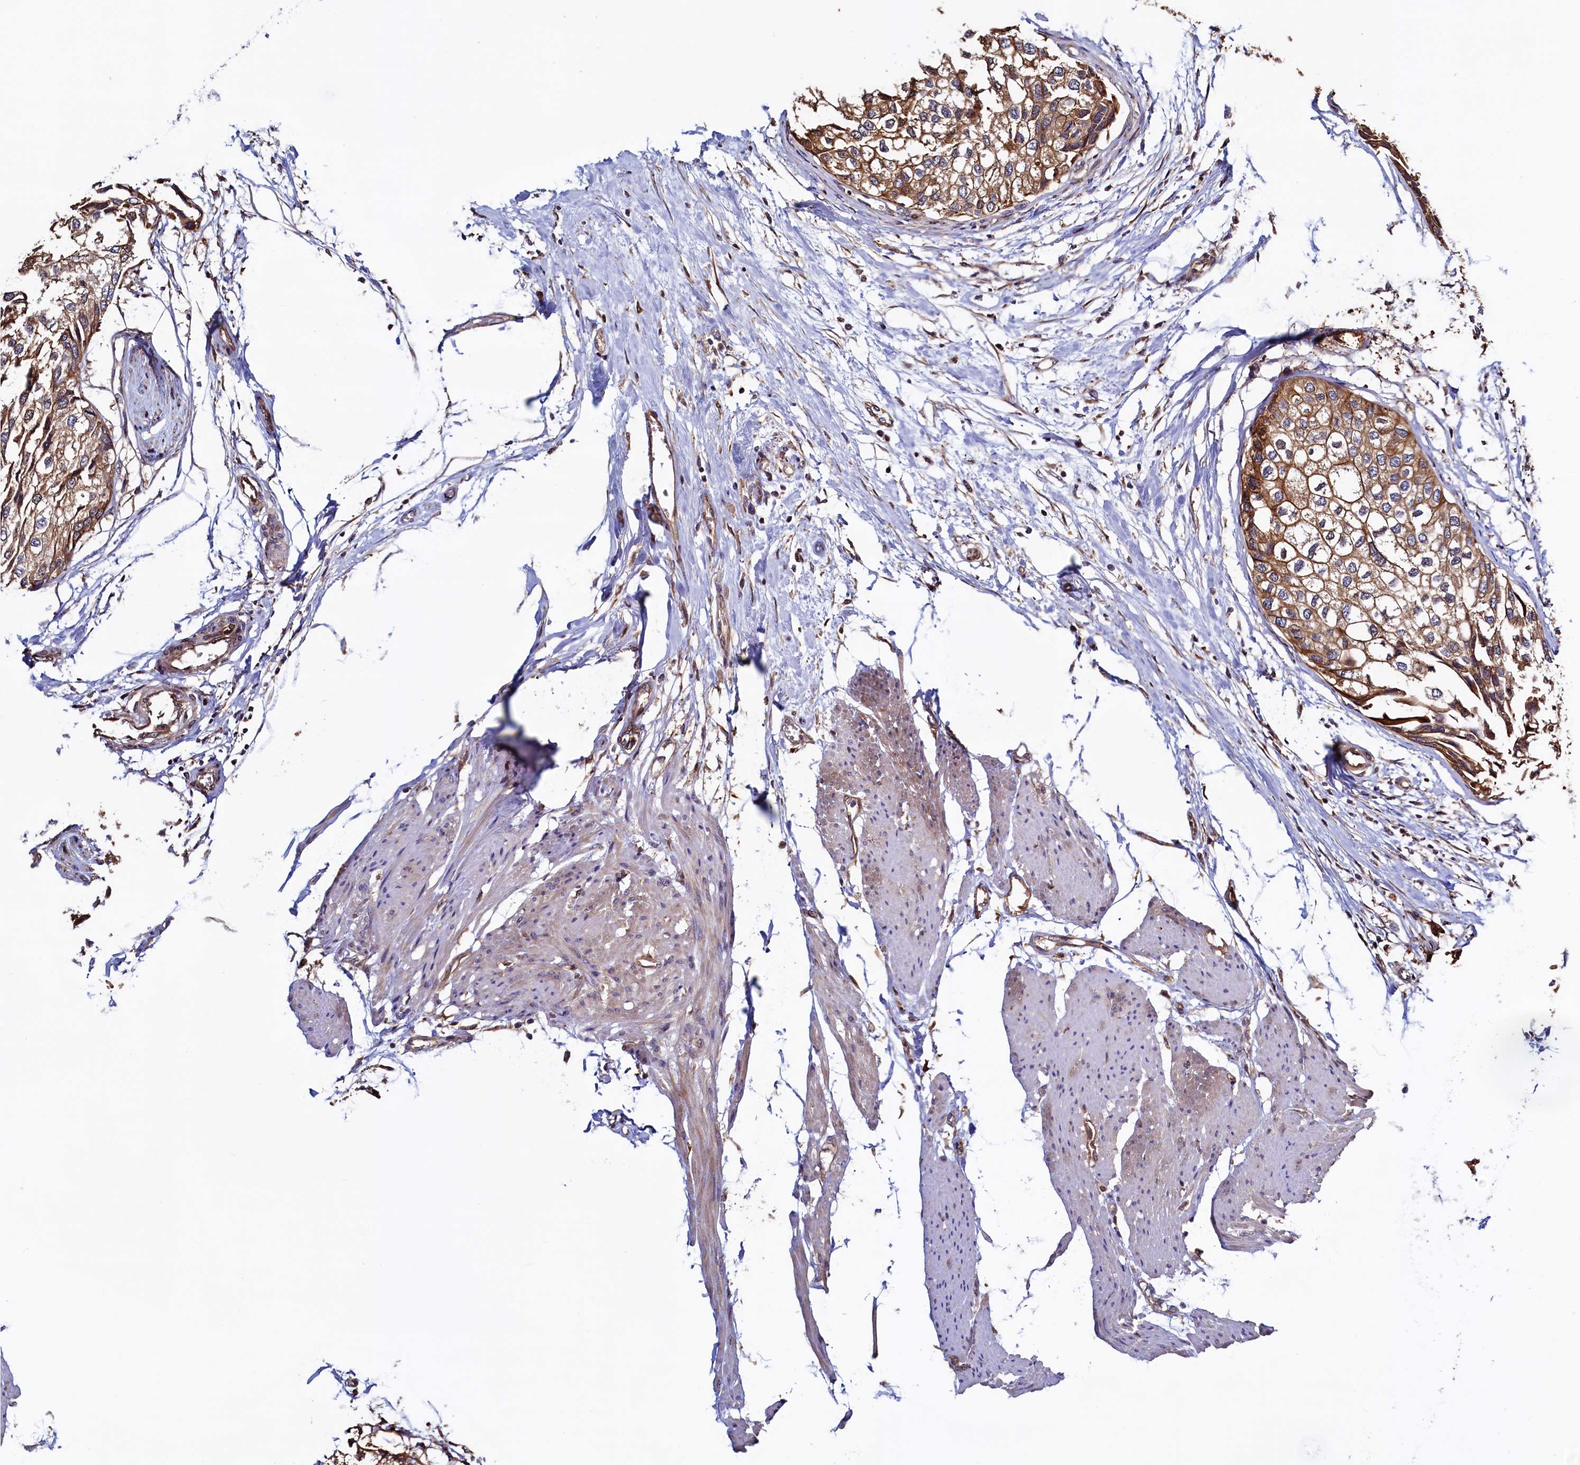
{"staining": {"intensity": "moderate", "quantity": ">75%", "location": "cytoplasmic/membranous"}, "tissue": "urothelial cancer", "cell_type": "Tumor cells", "image_type": "cancer", "snomed": [{"axis": "morphology", "description": "Urothelial carcinoma, High grade"}, {"axis": "topography", "description": "Urinary bladder"}], "caption": "This histopathology image demonstrates immunohistochemistry (IHC) staining of human urothelial carcinoma (high-grade), with medium moderate cytoplasmic/membranous positivity in approximately >75% of tumor cells.", "gene": "ATXN2L", "patient": {"sex": "male", "age": 64}}